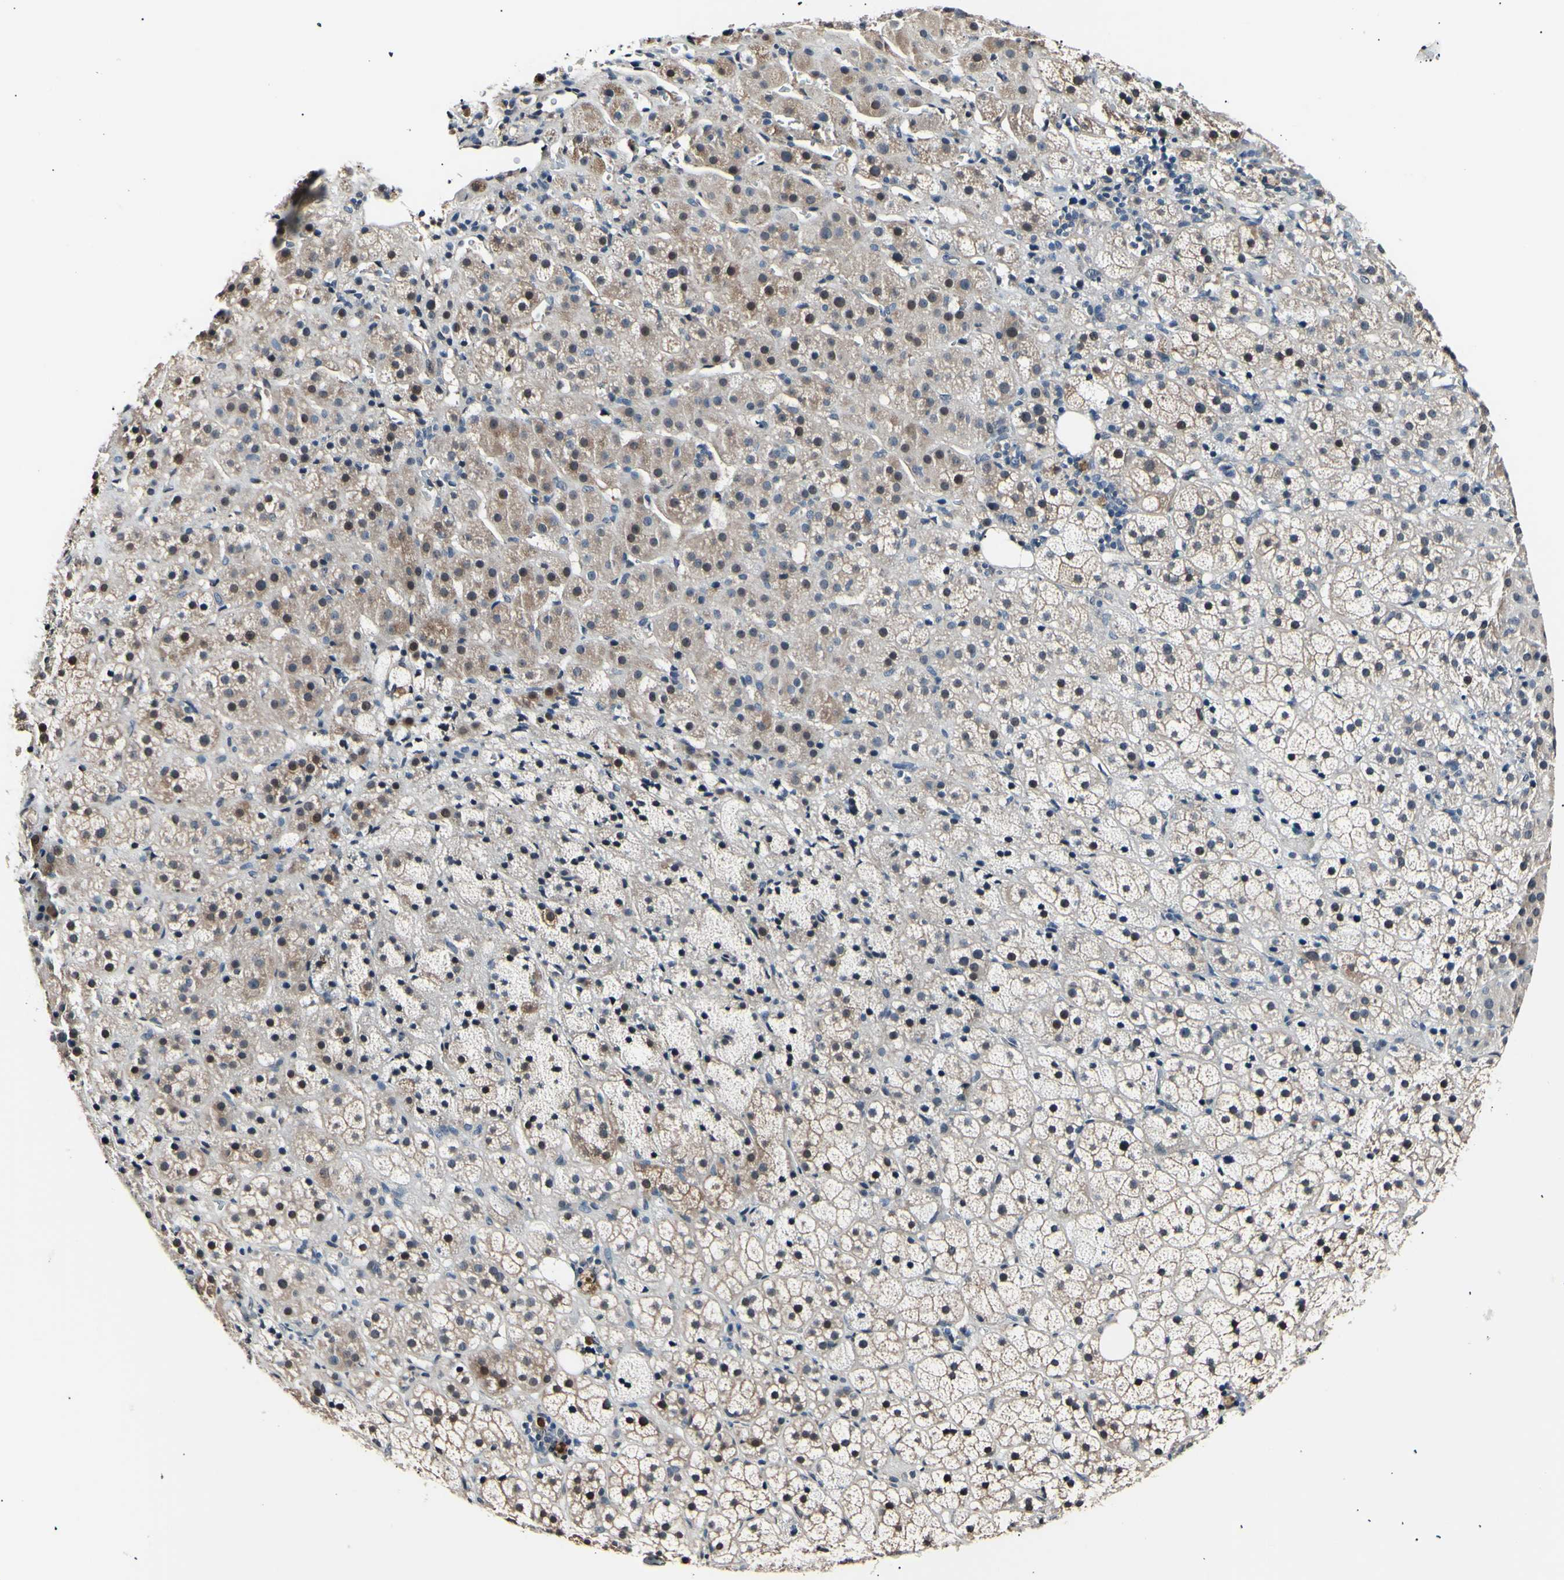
{"staining": {"intensity": "weak", "quantity": "25%-75%", "location": "cytoplasmic/membranous,nuclear"}, "tissue": "adrenal gland", "cell_type": "Glandular cells", "image_type": "normal", "snomed": [{"axis": "morphology", "description": "Normal tissue, NOS"}, {"axis": "topography", "description": "Adrenal gland"}], "caption": "Adrenal gland stained with immunohistochemistry (IHC) reveals weak cytoplasmic/membranous,nuclear staining in approximately 25%-75% of glandular cells.", "gene": "AK1", "patient": {"sex": "female", "age": 57}}